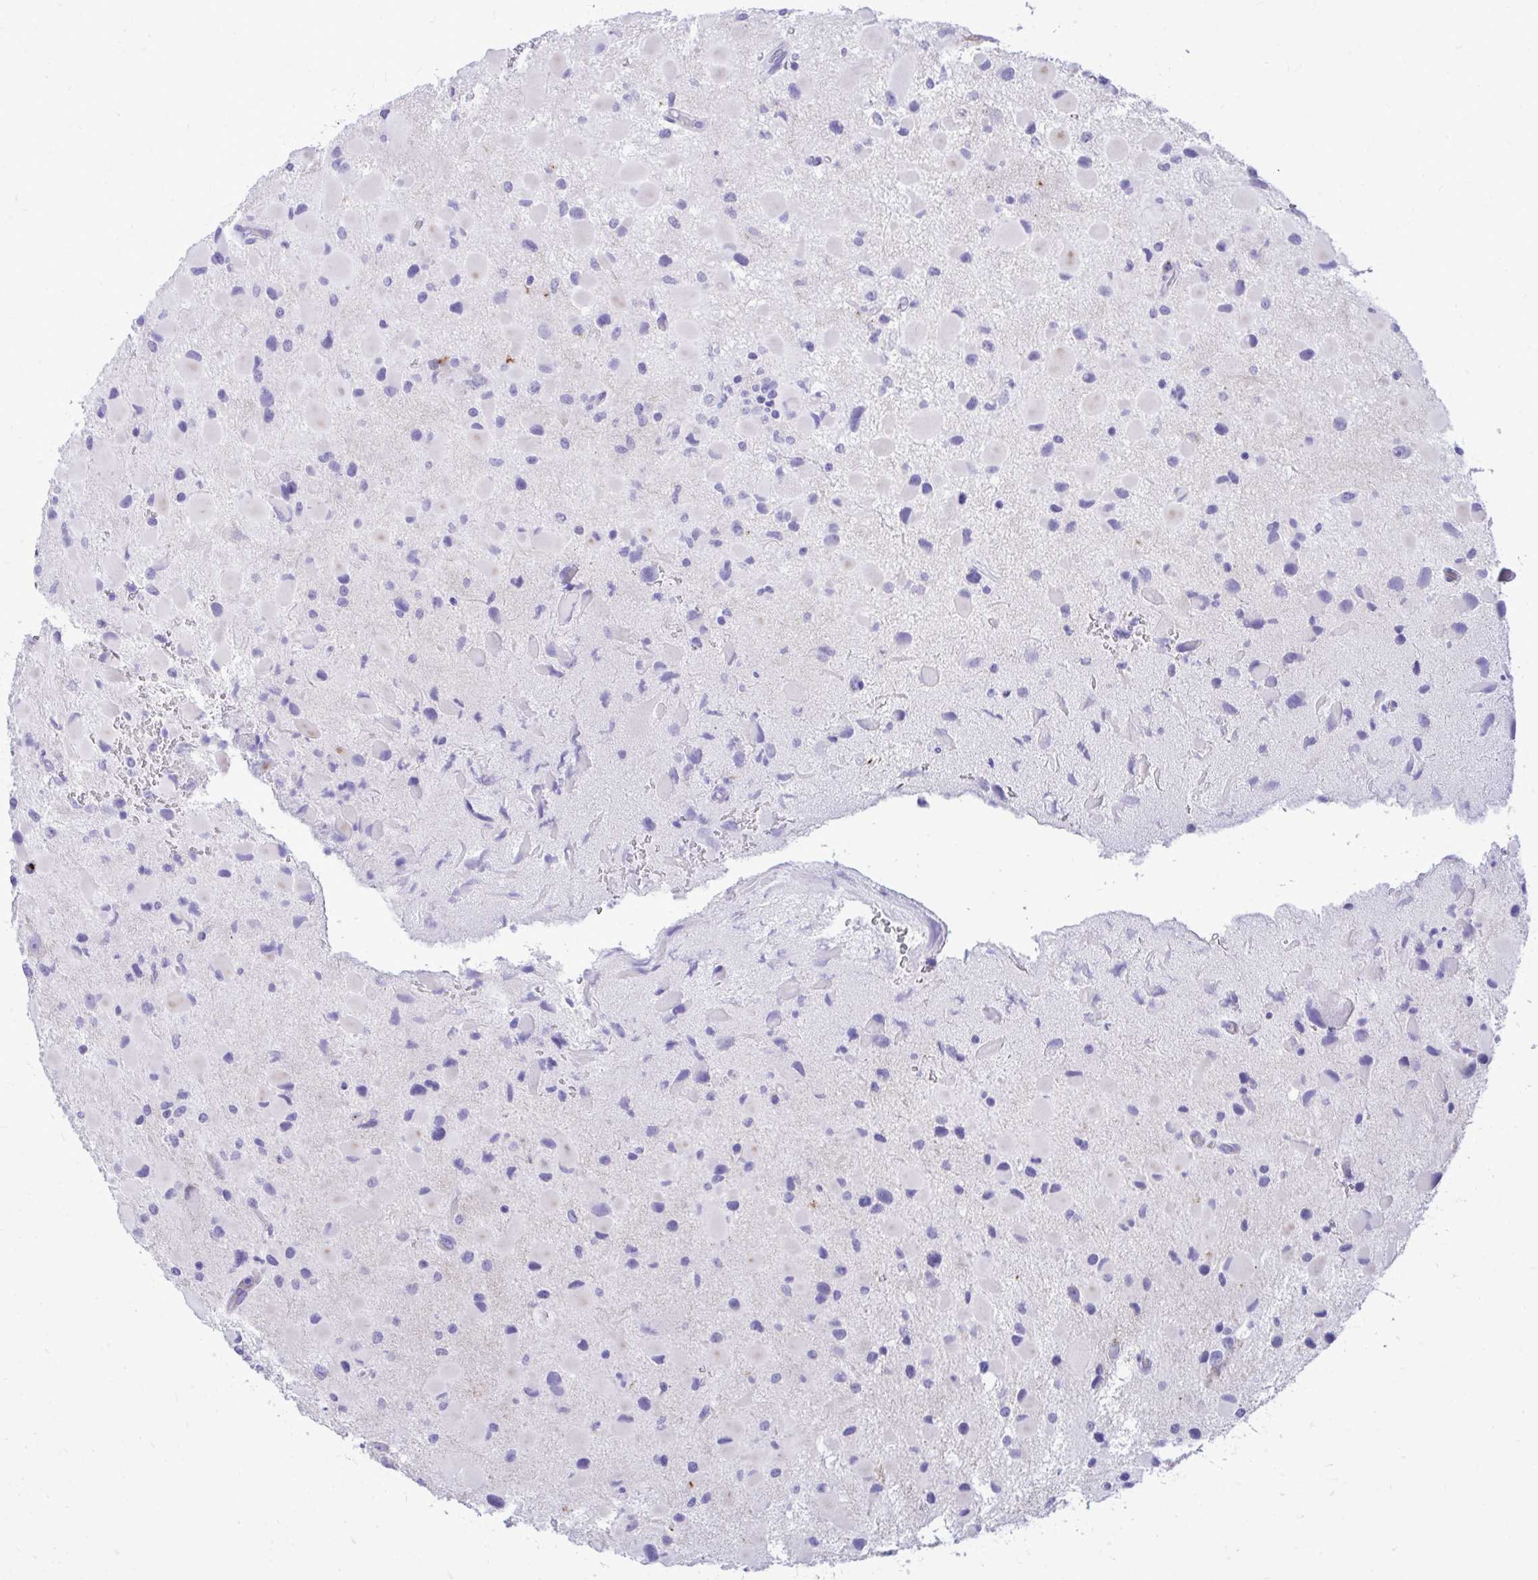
{"staining": {"intensity": "negative", "quantity": "none", "location": "none"}, "tissue": "glioma", "cell_type": "Tumor cells", "image_type": "cancer", "snomed": [{"axis": "morphology", "description": "Glioma, malignant, Low grade"}, {"axis": "topography", "description": "Brain"}], "caption": "This is a histopathology image of immunohistochemistry (IHC) staining of glioma, which shows no staining in tumor cells.", "gene": "ANKDD1B", "patient": {"sex": "female", "age": 32}}